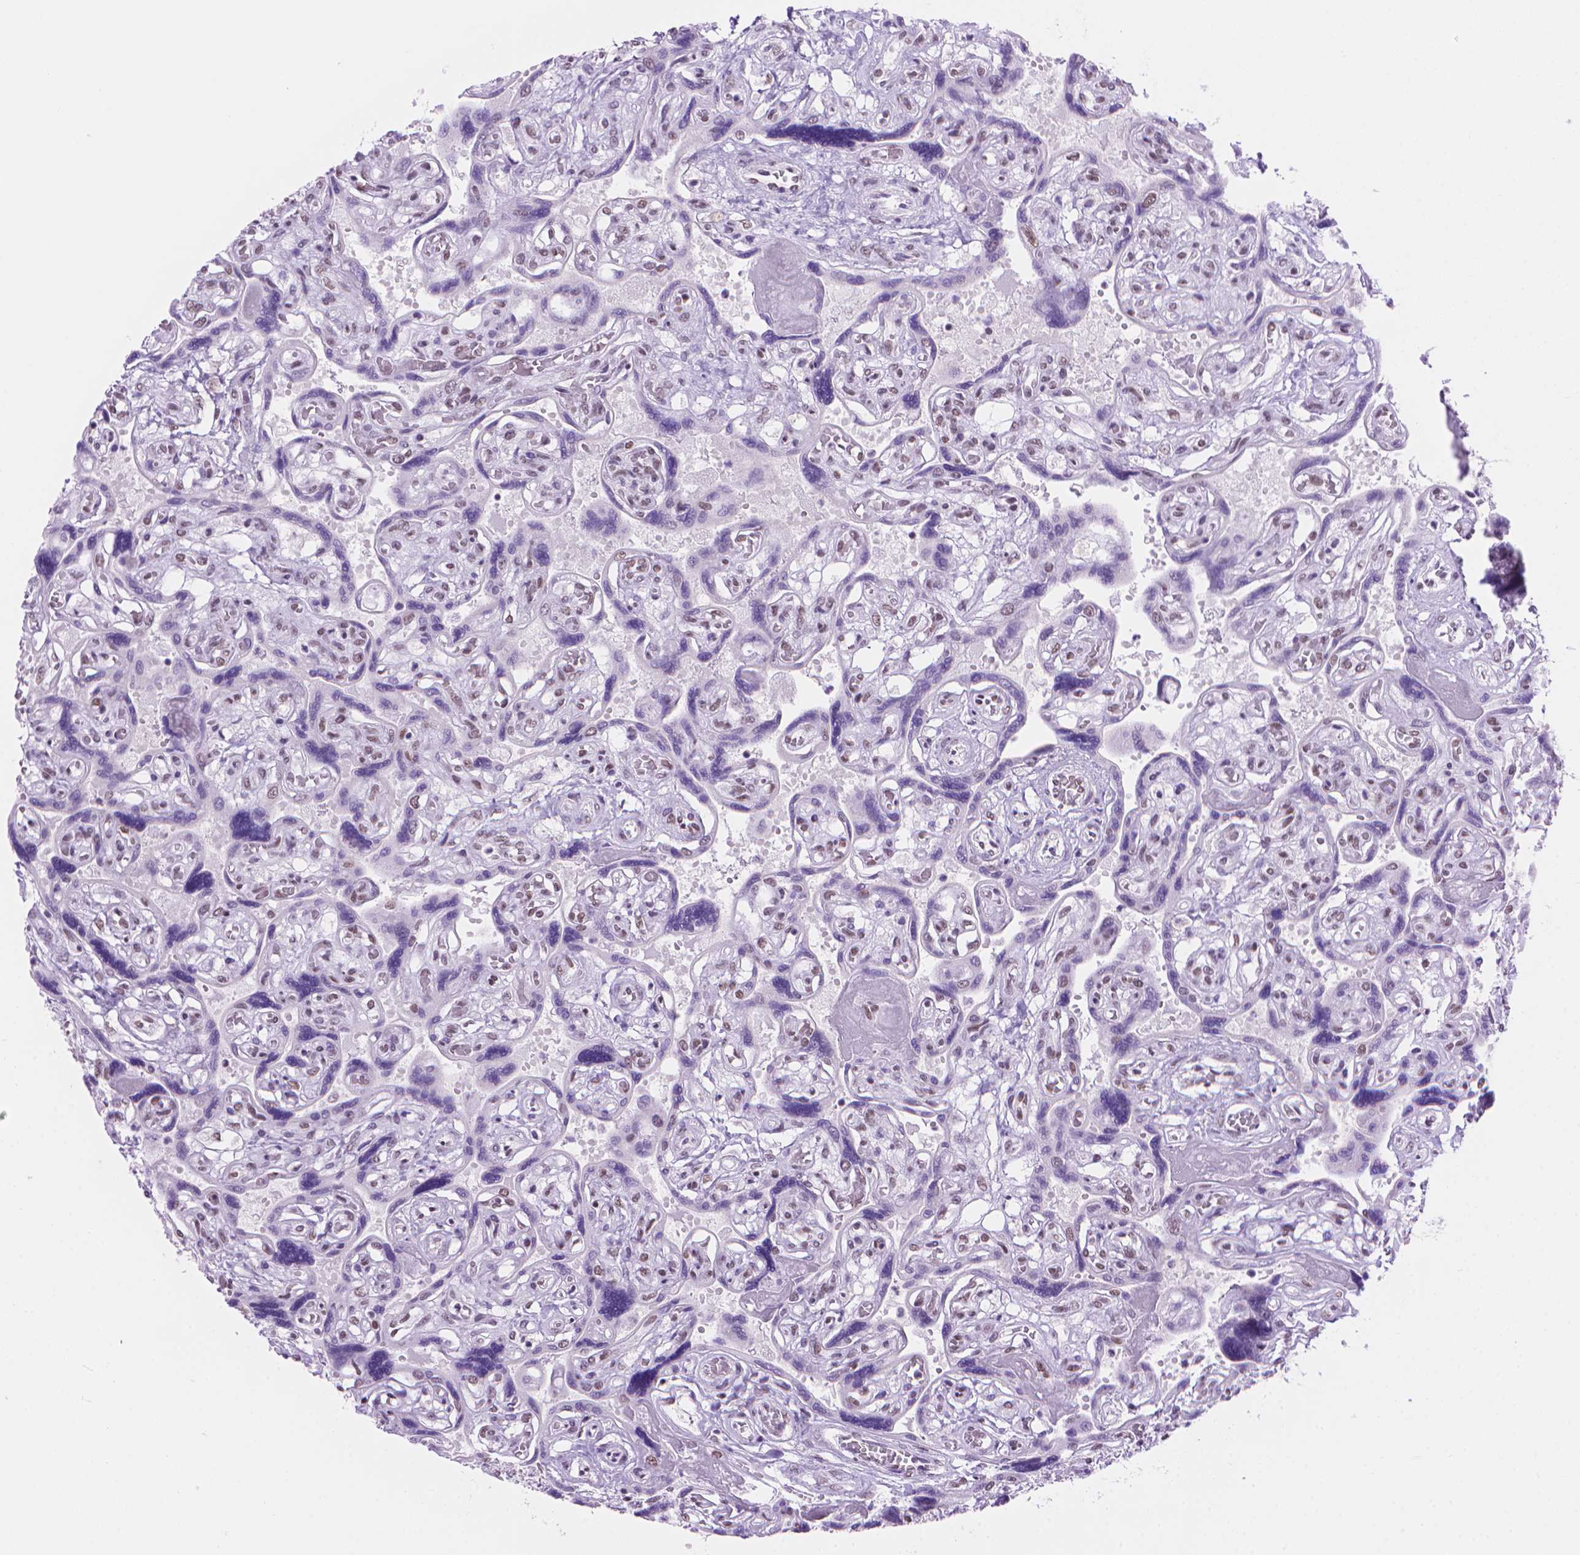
{"staining": {"intensity": "moderate", "quantity": ">75%", "location": "nuclear"}, "tissue": "placenta", "cell_type": "Decidual cells", "image_type": "normal", "snomed": [{"axis": "morphology", "description": "Normal tissue, NOS"}, {"axis": "topography", "description": "Placenta"}], "caption": "Immunohistochemistry (IHC) (DAB) staining of unremarkable human placenta displays moderate nuclear protein positivity in about >75% of decidual cells.", "gene": "RPA4", "patient": {"sex": "female", "age": 32}}